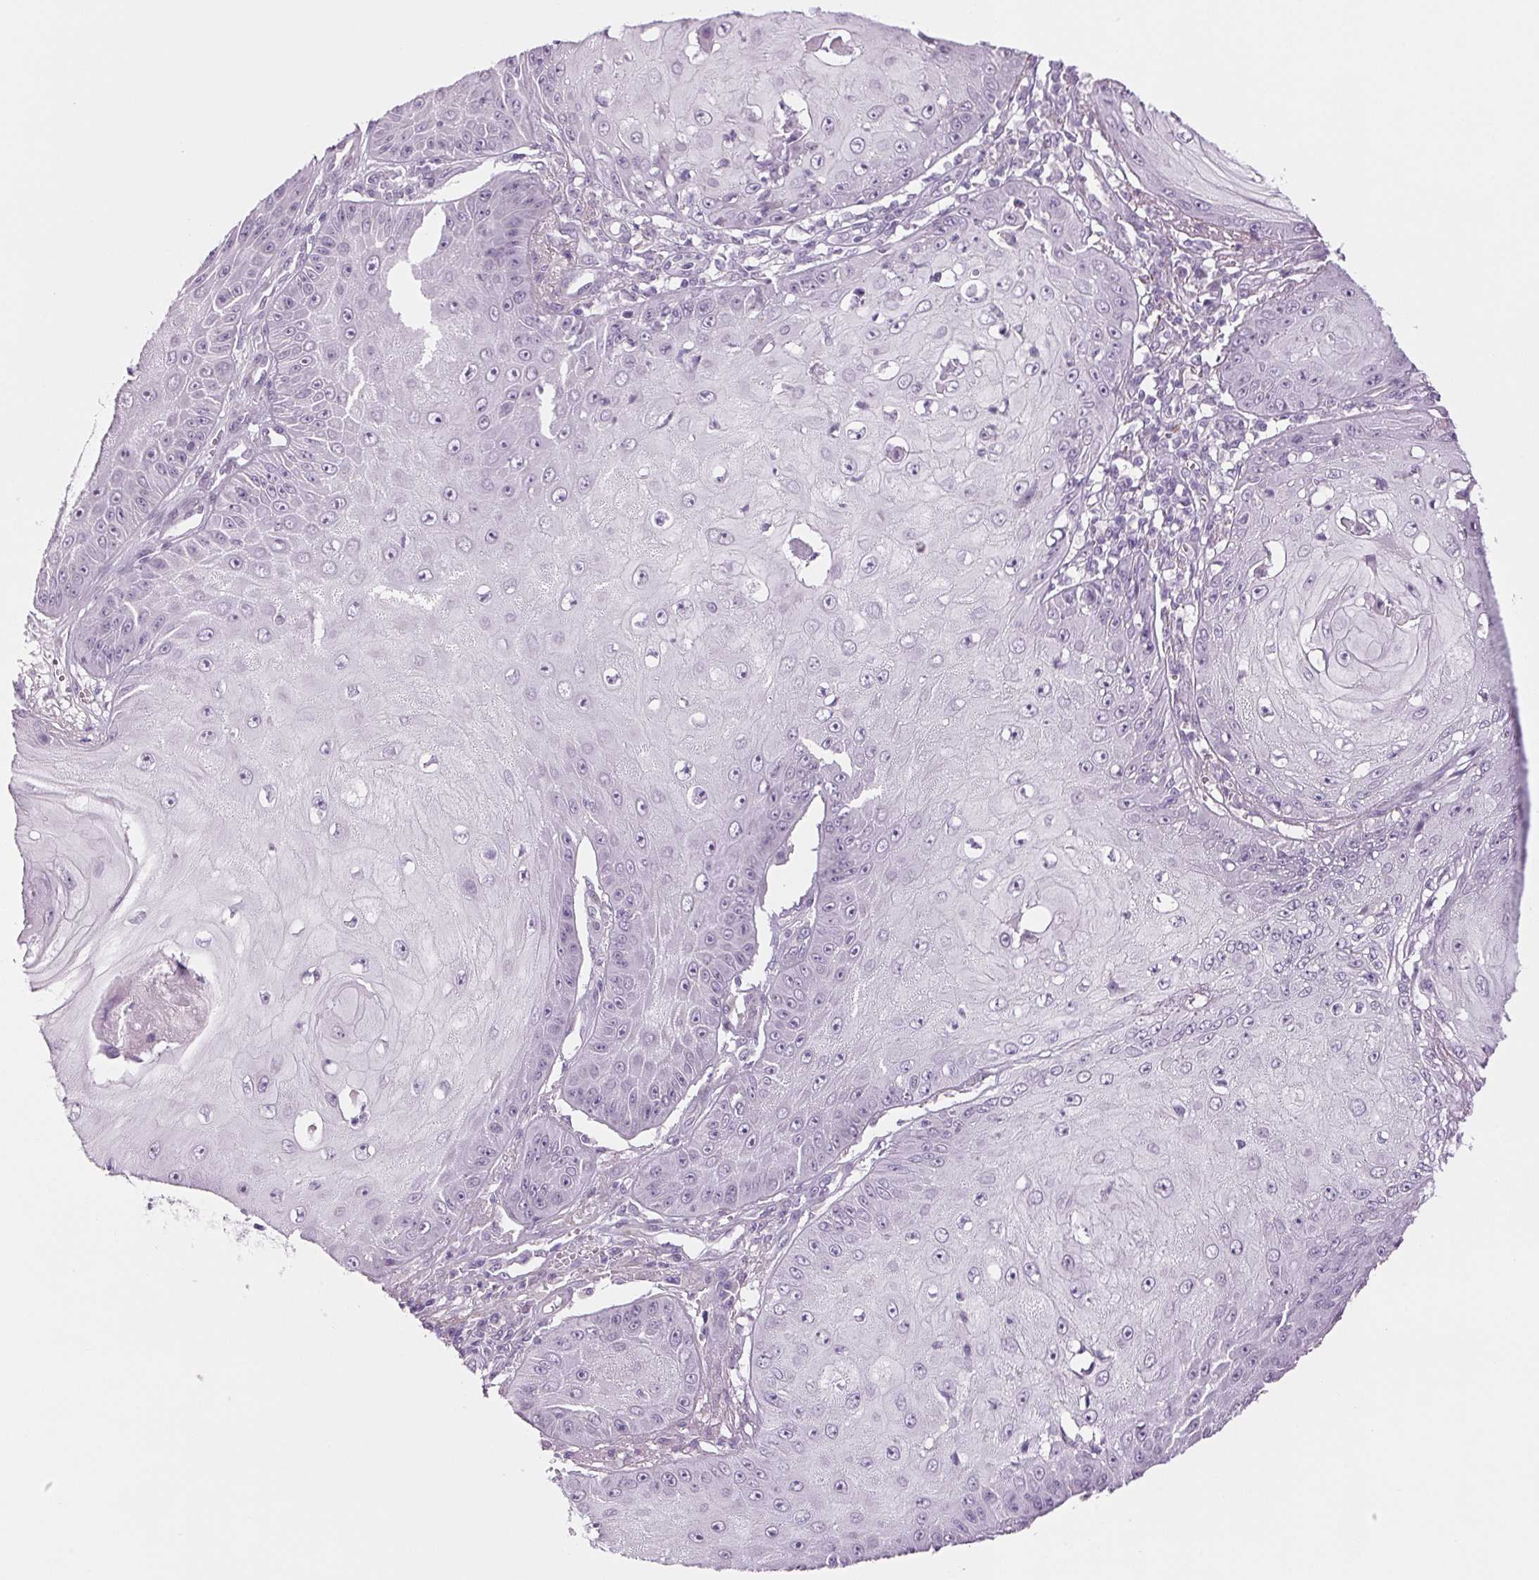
{"staining": {"intensity": "negative", "quantity": "none", "location": "none"}, "tissue": "skin cancer", "cell_type": "Tumor cells", "image_type": "cancer", "snomed": [{"axis": "morphology", "description": "Squamous cell carcinoma, NOS"}, {"axis": "topography", "description": "Skin"}], "caption": "Skin cancer was stained to show a protein in brown. There is no significant staining in tumor cells.", "gene": "DNAJC6", "patient": {"sex": "male", "age": 70}}